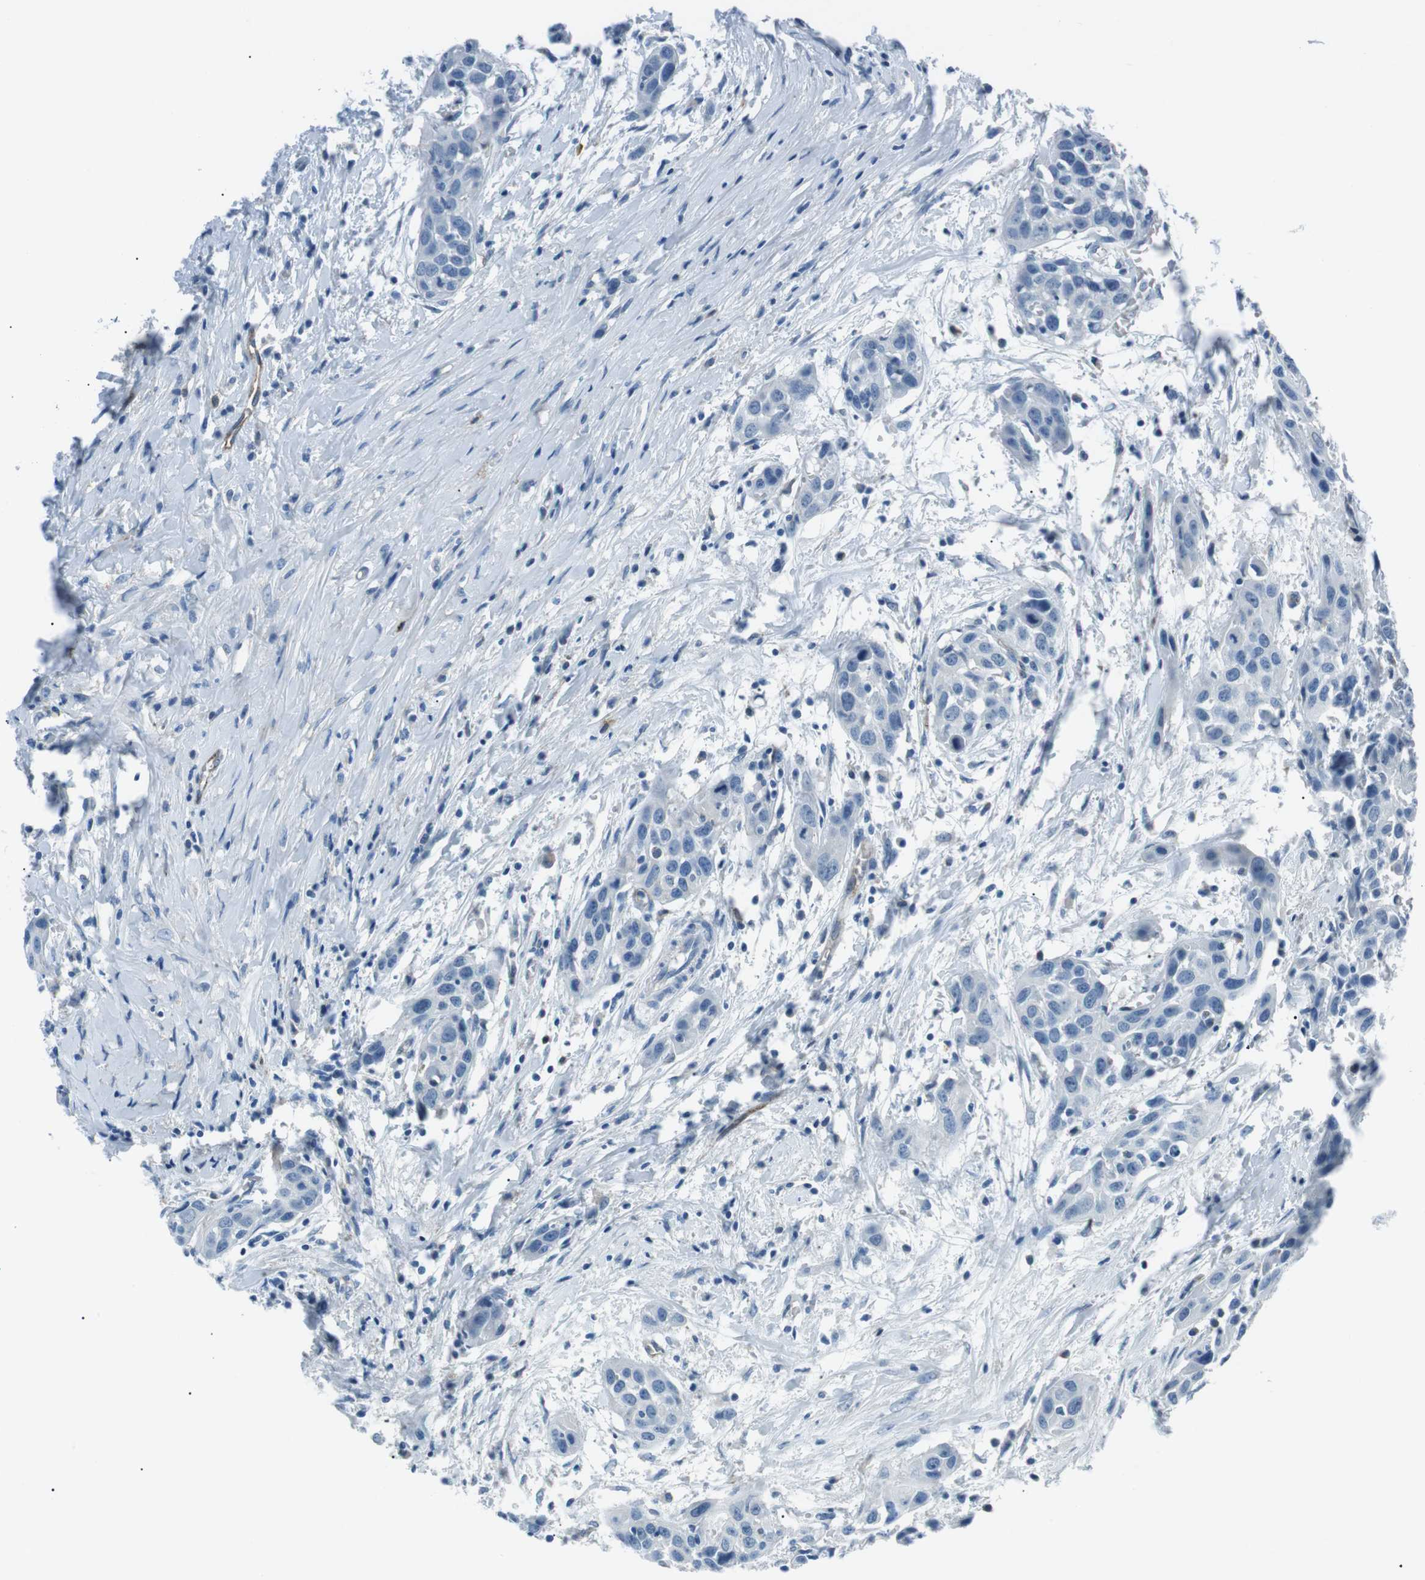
{"staining": {"intensity": "negative", "quantity": "none", "location": "none"}, "tissue": "head and neck cancer", "cell_type": "Tumor cells", "image_type": "cancer", "snomed": [{"axis": "morphology", "description": "Squamous cell carcinoma, NOS"}, {"axis": "topography", "description": "Oral tissue"}, {"axis": "topography", "description": "Head-Neck"}], "caption": "Tumor cells show no significant expression in head and neck cancer.", "gene": "CSF2RA", "patient": {"sex": "female", "age": 50}}